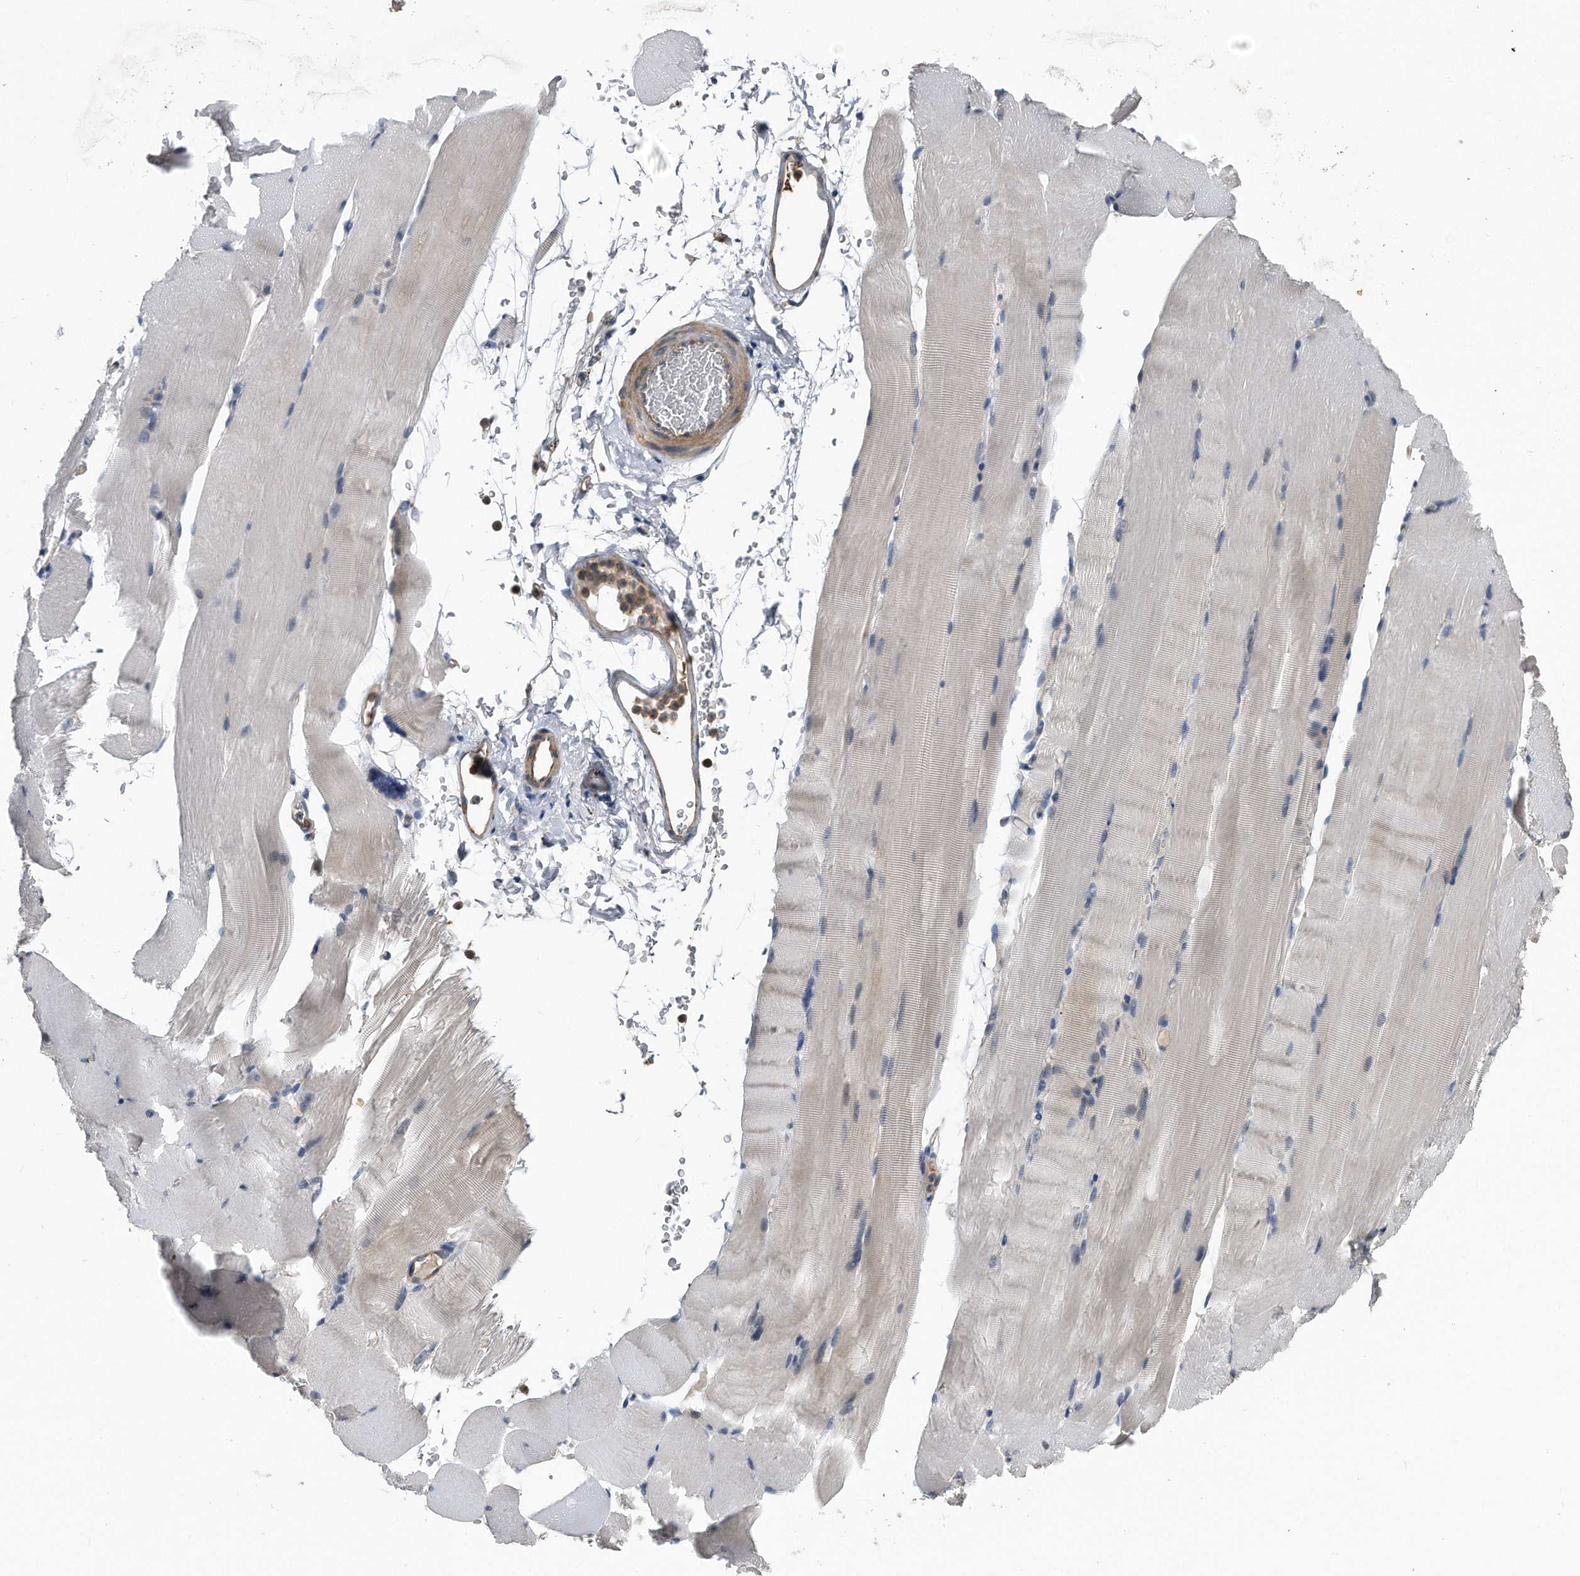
{"staining": {"intensity": "negative", "quantity": "none", "location": "none"}, "tissue": "skeletal muscle", "cell_type": "Myocytes", "image_type": "normal", "snomed": [{"axis": "morphology", "description": "Normal tissue, NOS"}, {"axis": "topography", "description": "Skeletal muscle"}, {"axis": "topography", "description": "Parathyroid gland"}], "caption": "This histopathology image is of benign skeletal muscle stained with immunohistochemistry (IHC) to label a protein in brown with the nuclei are counter-stained blue. There is no staining in myocytes. (DAB immunohistochemistry visualized using brightfield microscopy, high magnification).", "gene": "KCND3", "patient": {"sex": "female", "age": 37}}